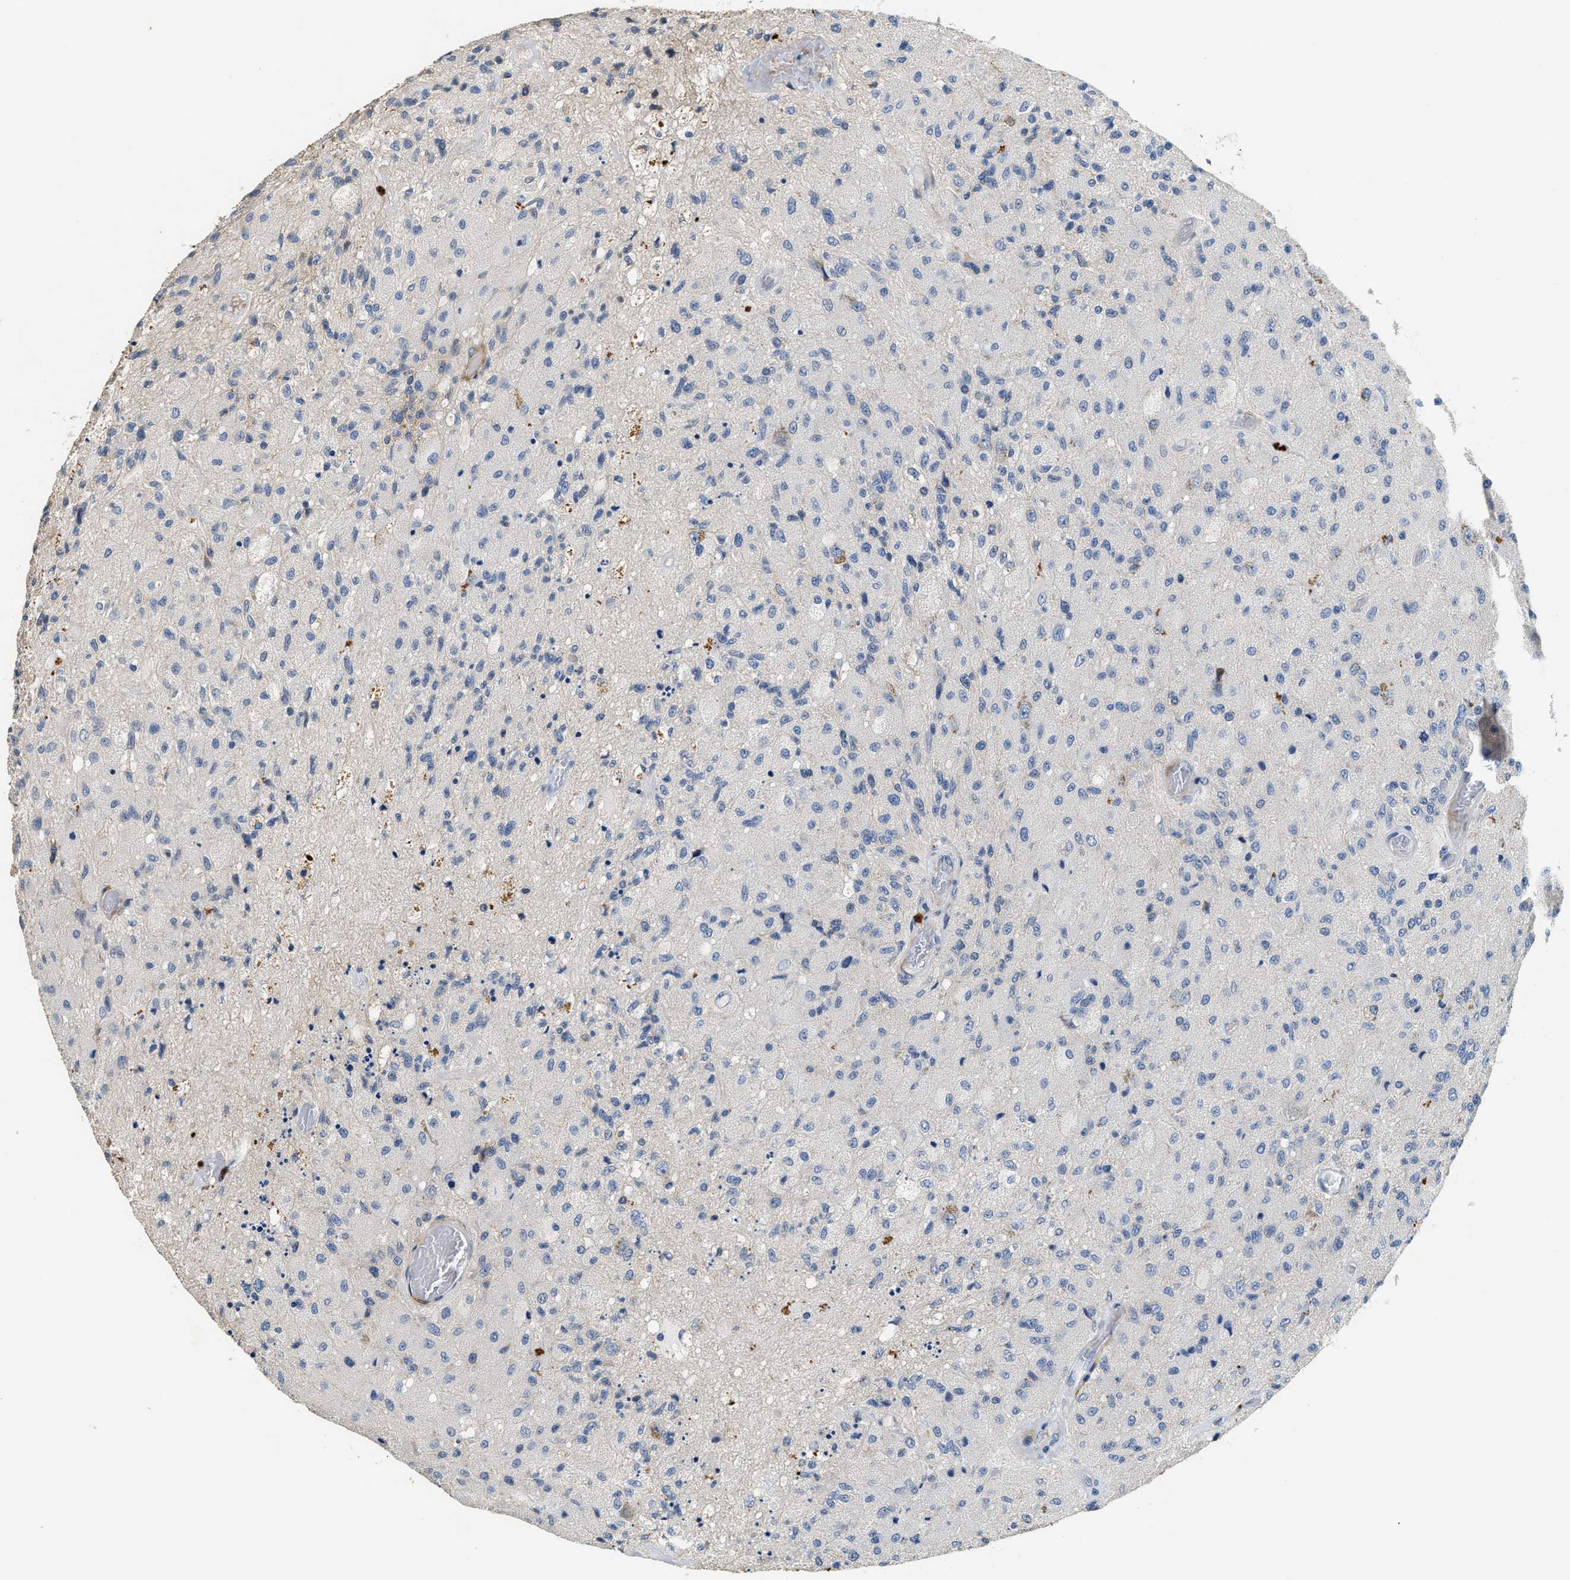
{"staining": {"intensity": "negative", "quantity": "none", "location": "none"}, "tissue": "glioma", "cell_type": "Tumor cells", "image_type": "cancer", "snomed": [{"axis": "morphology", "description": "Normal tissue, NOS"}, {"axis": "morphology", "description": "Glioma, malignant, High grade"}, {"axis": "topography", "description": "Cerebral cortex"}], "caption": "Tumor cells show no significant protein expression in glioma.", "gene": "IL17RC", "patient": {"sex": "male", "age": 77}}